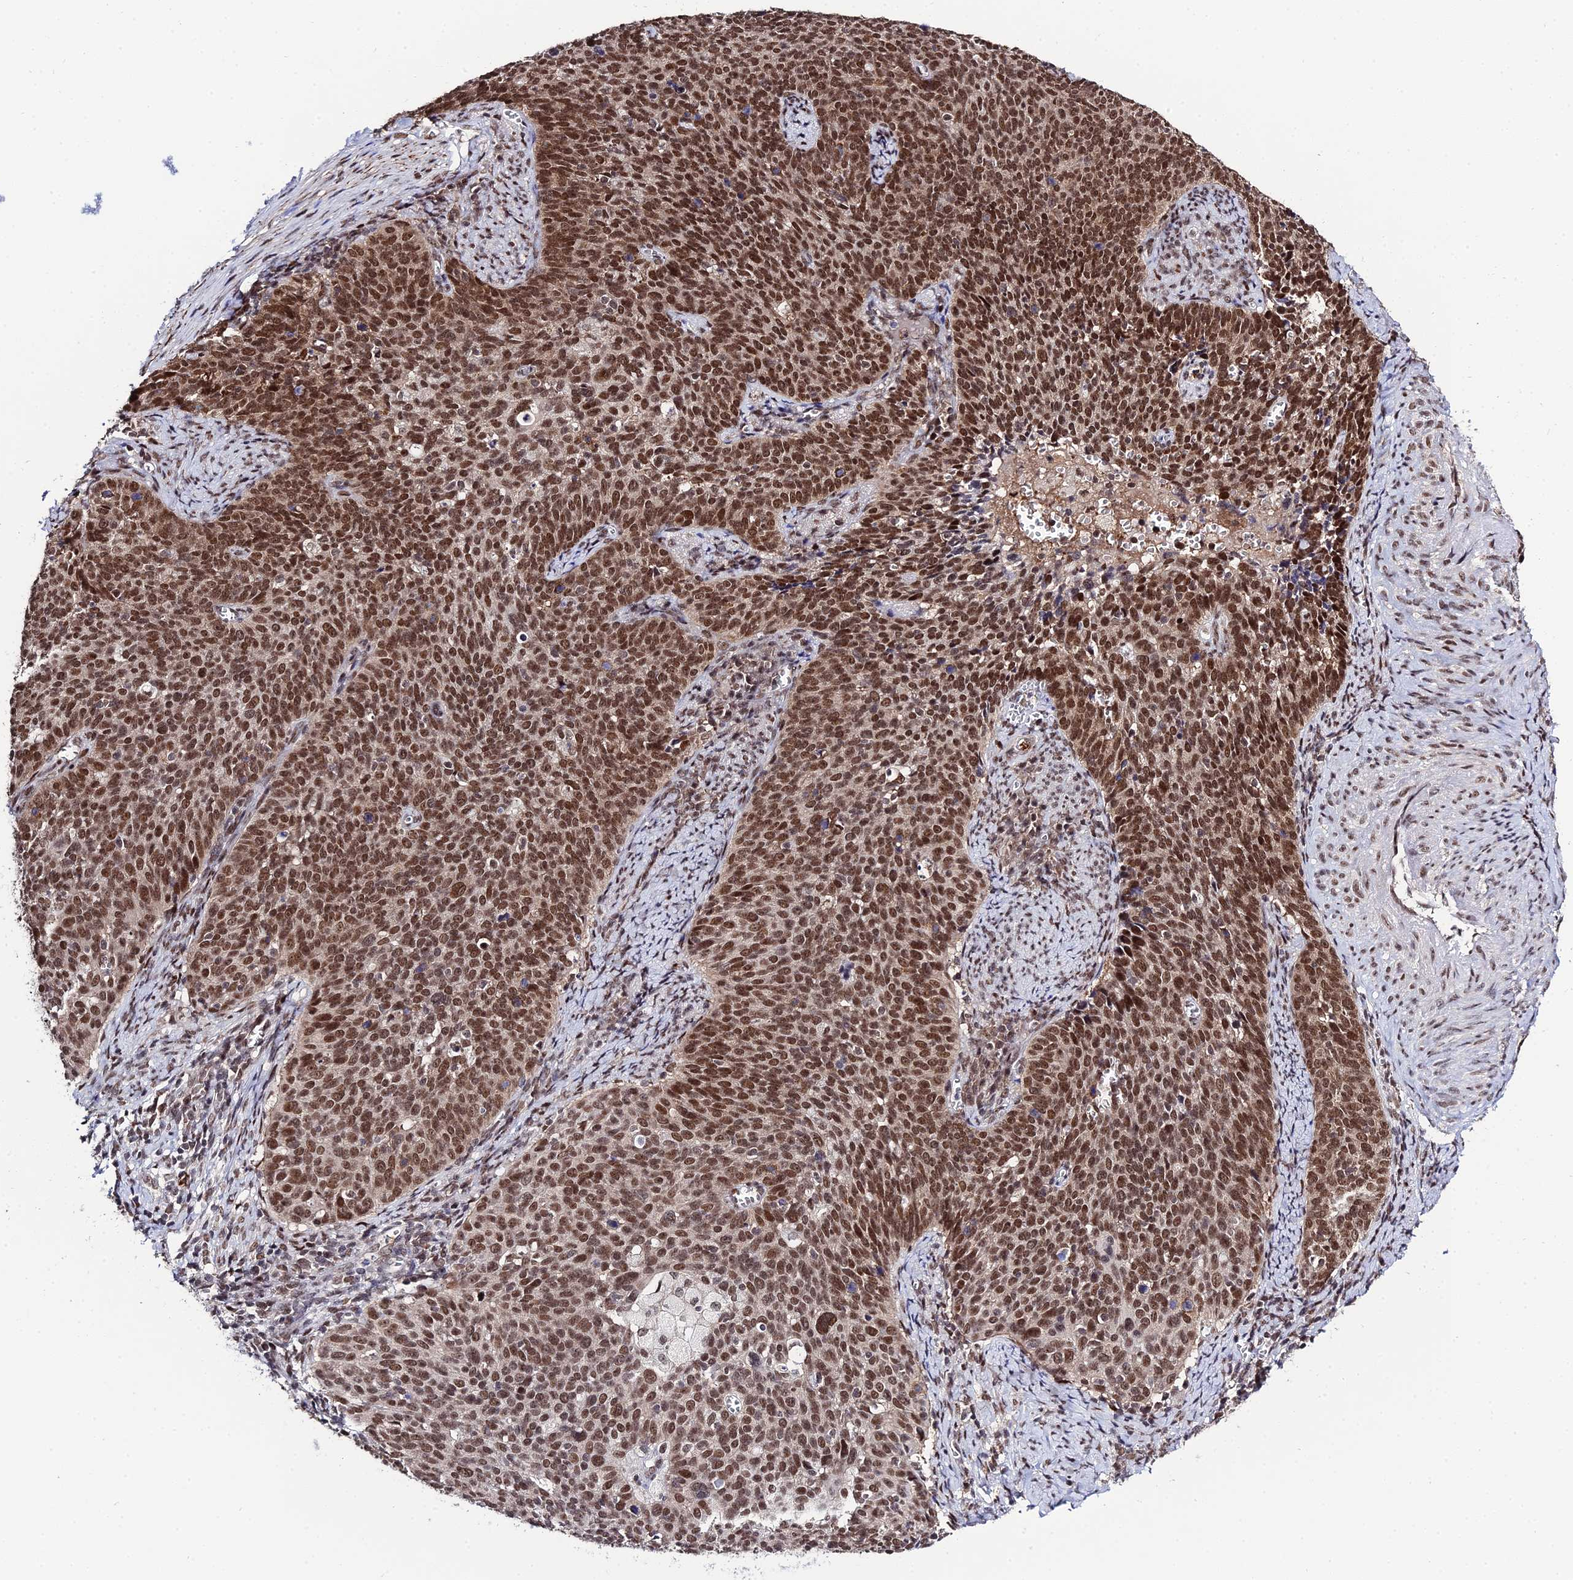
{"staining": {"intensity": "moderate", "quantity": ">75%", "location": "nuclear"}, "tissue": "cervical cancer", "cell_type": "Tumor cells", "image_type": "cancer", "snomed": [{"axis": "morphology", "description": "Normal tissue, NOS"}, {"axis": "morphology", "description": "Squamous cell carcinoma, NOS"}, {"axis": "topography", "description": "Cervix"}], "caption": "A medium amount of moderate nuclear positivity is identified in about >75% of tumor cells in cervical squamous cell carcinoma tissue.", "gene": "SYT15", "patient": {"sex": "female", "age": 39}}